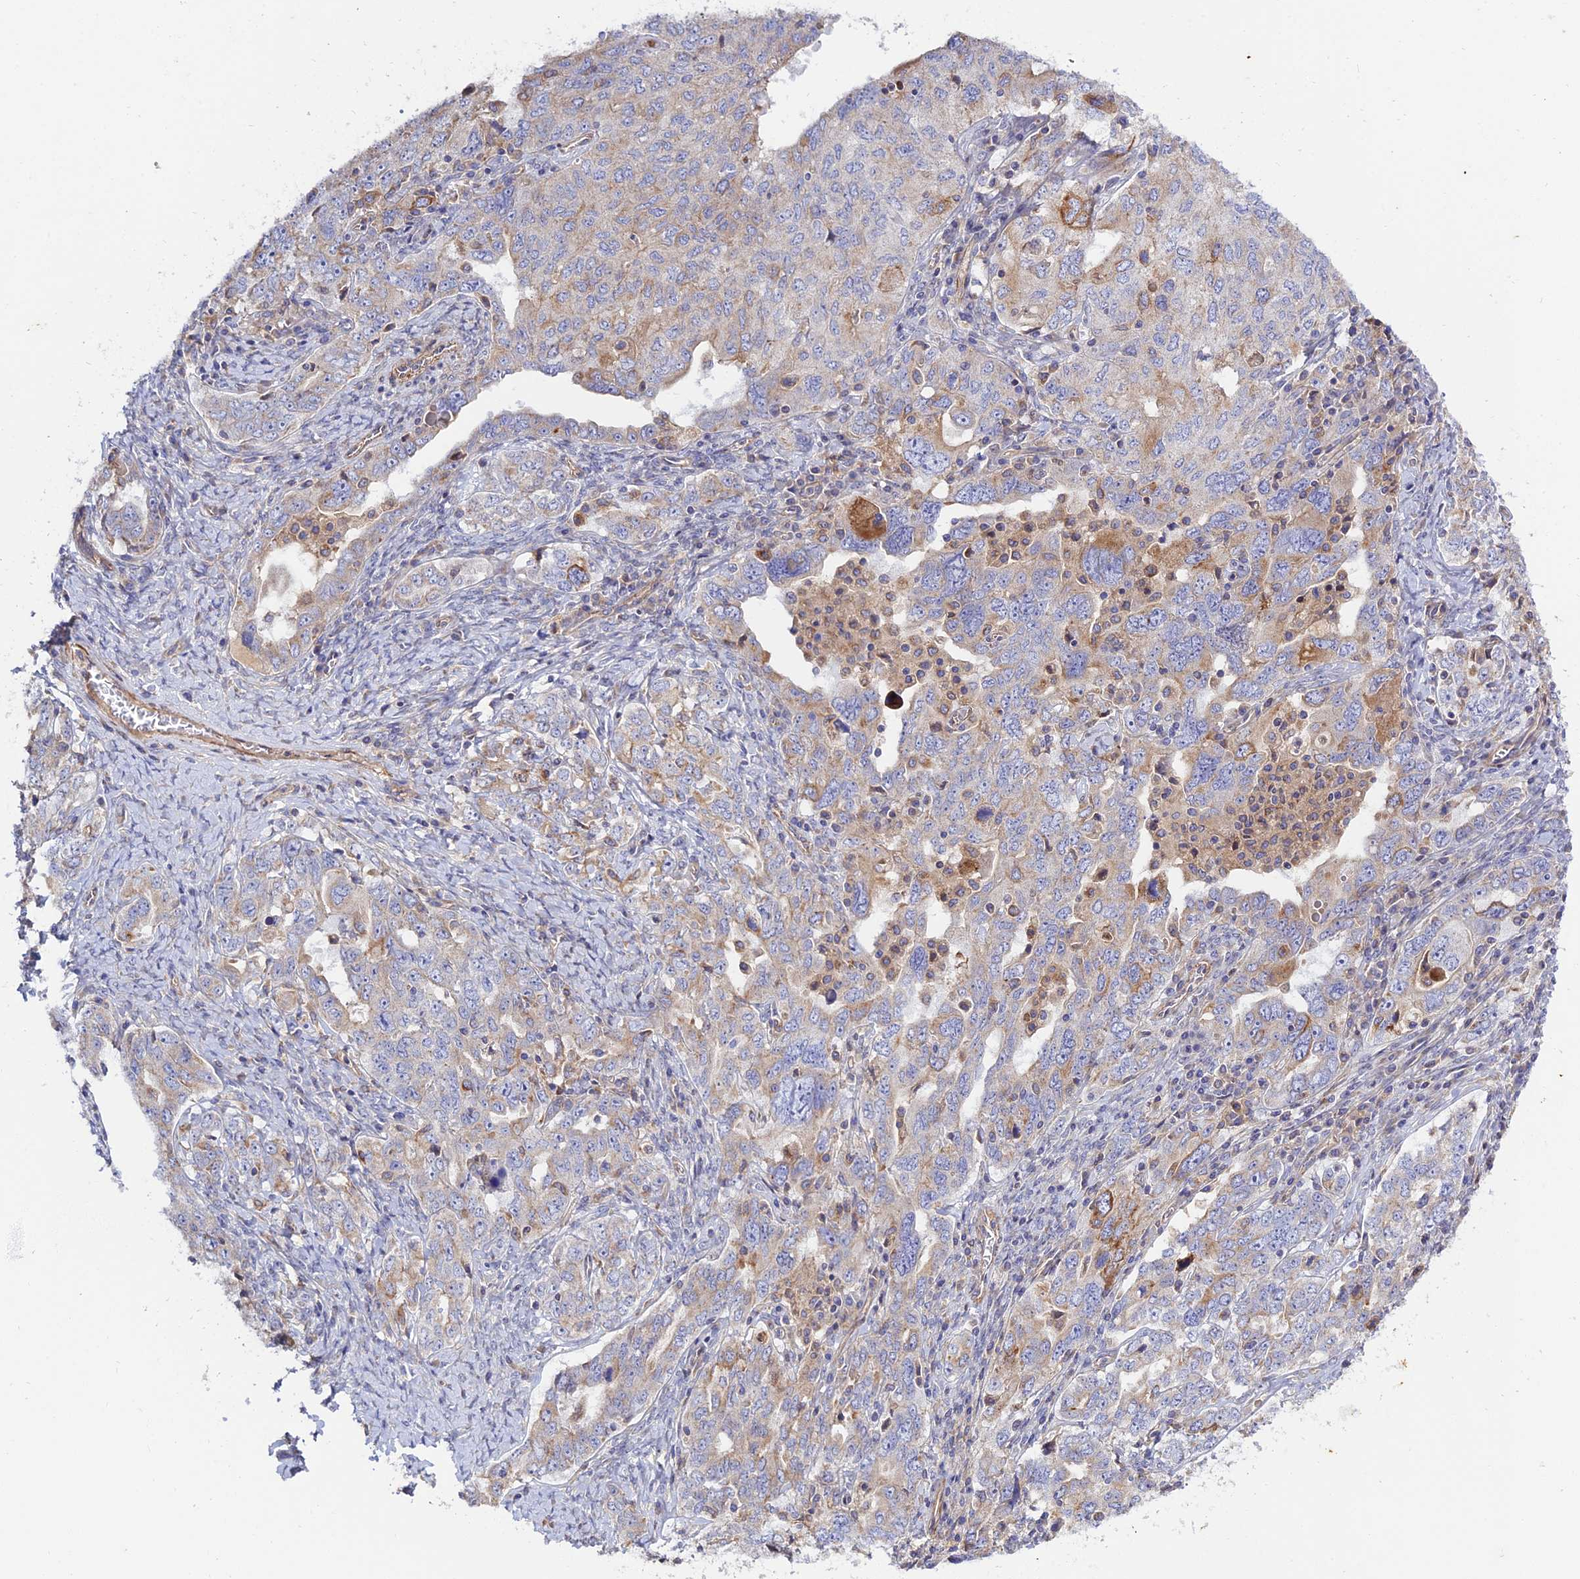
{"staining": {"intensity": "moderate", "quantity": "<25%", "location": "cytoplasmic/membranous"}, "tissue": "ovarian cancer", "cell_type": "Tumor cells", "image_type": "cancer", "snomed": [{"axis": "morphology", "description": "Carcinoma, endometroid"}, {"axis": "topography", "description": "Ovary"}], "caption": "Brown immunohistochemical staining in ovarian cancer (endometroid carcinoma) exhibits moderate cytoplasmic/membranous staining in about <25% of tumor cells.", "gene": "ARL6IP1", "patient": {"sex": "female", "age": 62}}